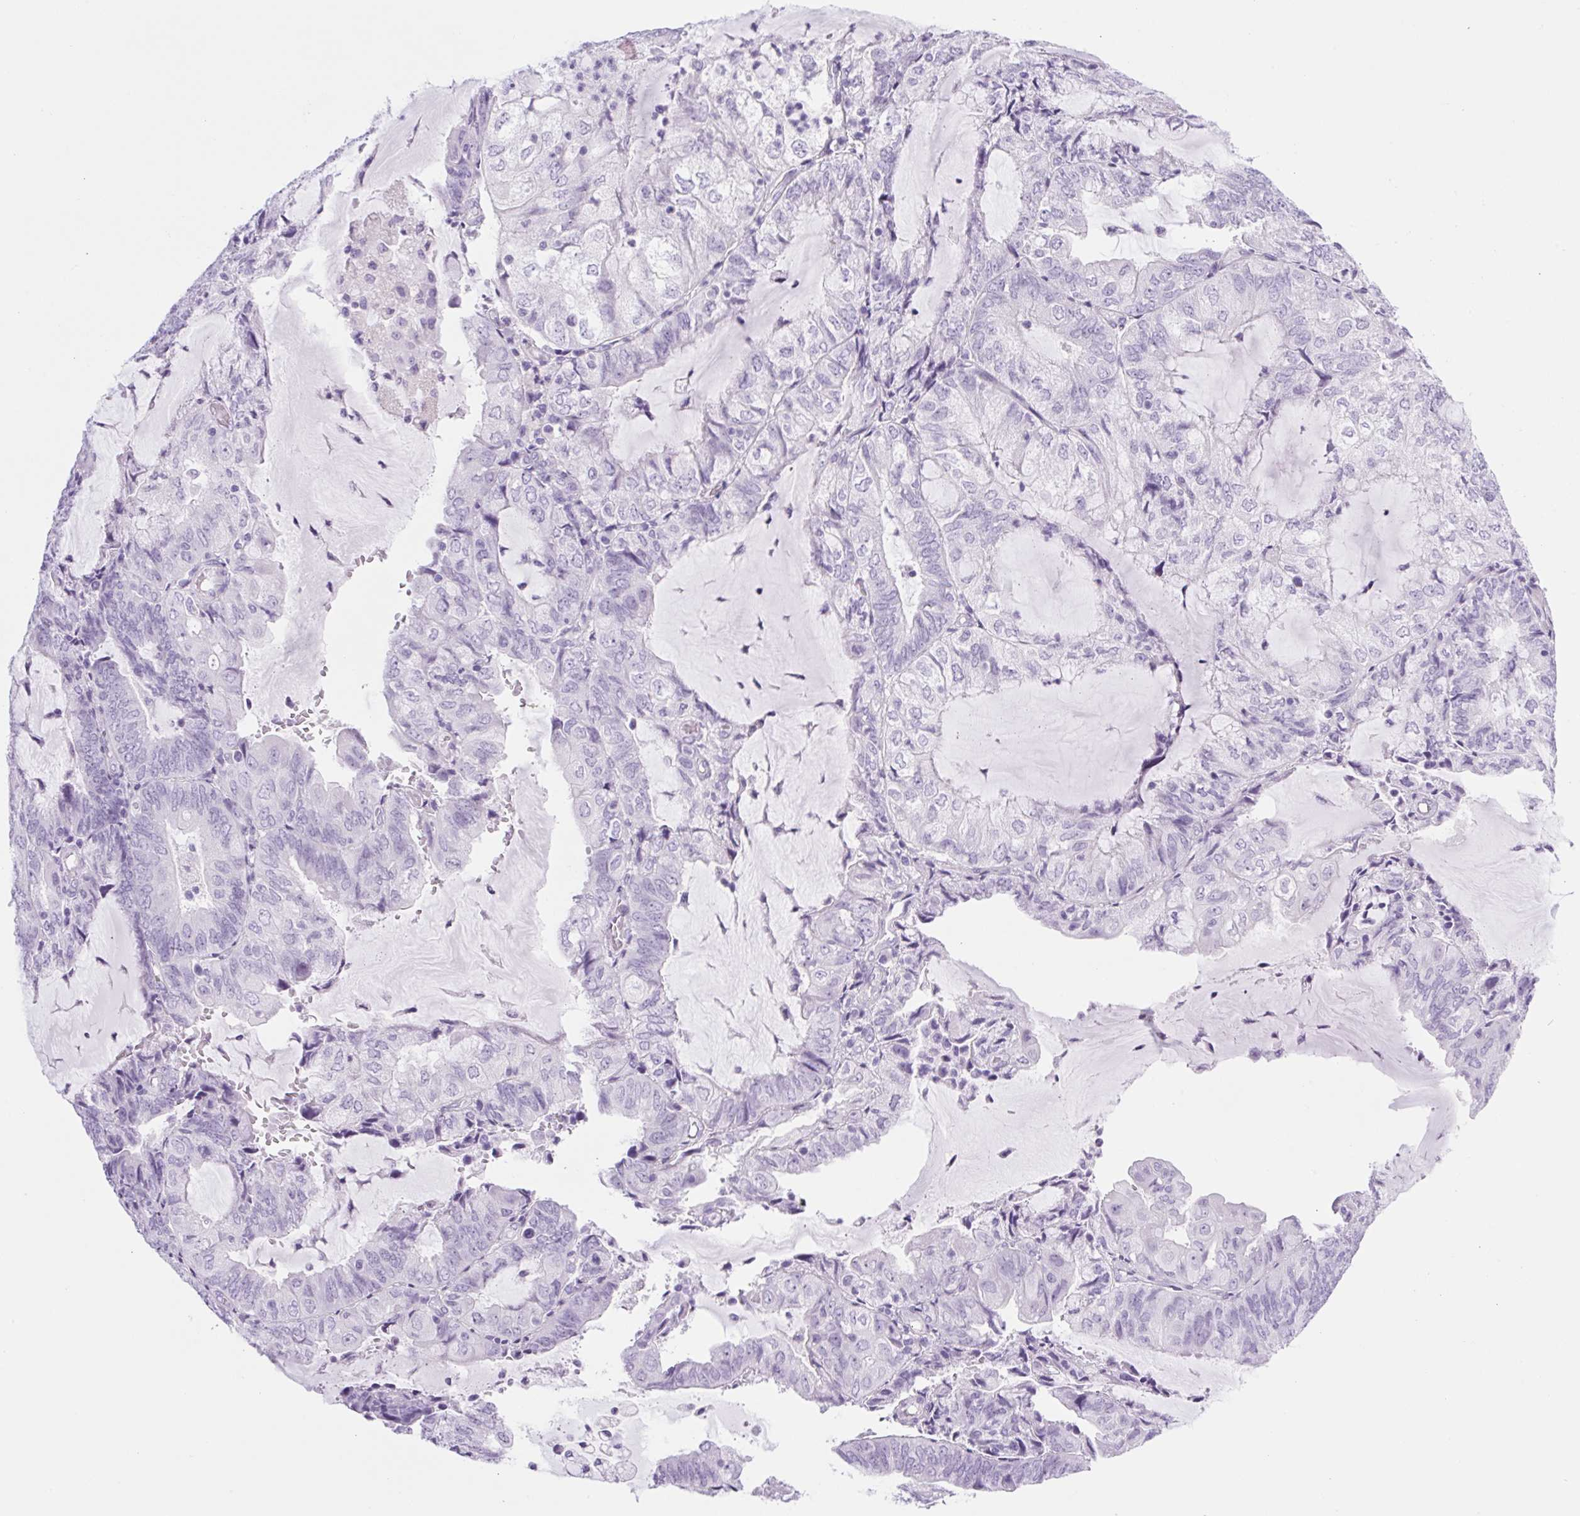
{"staining": {"intensity": "negative", "quantity": "none", "location": "none"}, "tissue": "endometrial cancer", "cell_type": "Tumor cells", "image_type": "cancer", "snomed": [{"axis": "morphology", "description": "Adenocarcinoma, NOS"}, {"axis": "topography", "description": "Endometrium"}], "caption": "DAB immunohistochemical staining of human adenocarcinoma (endometrial) demonstrates no significant positivity in tumor cells.", "gene": "SPACA5B", "patient": {"sex": "female", "age": 81}}